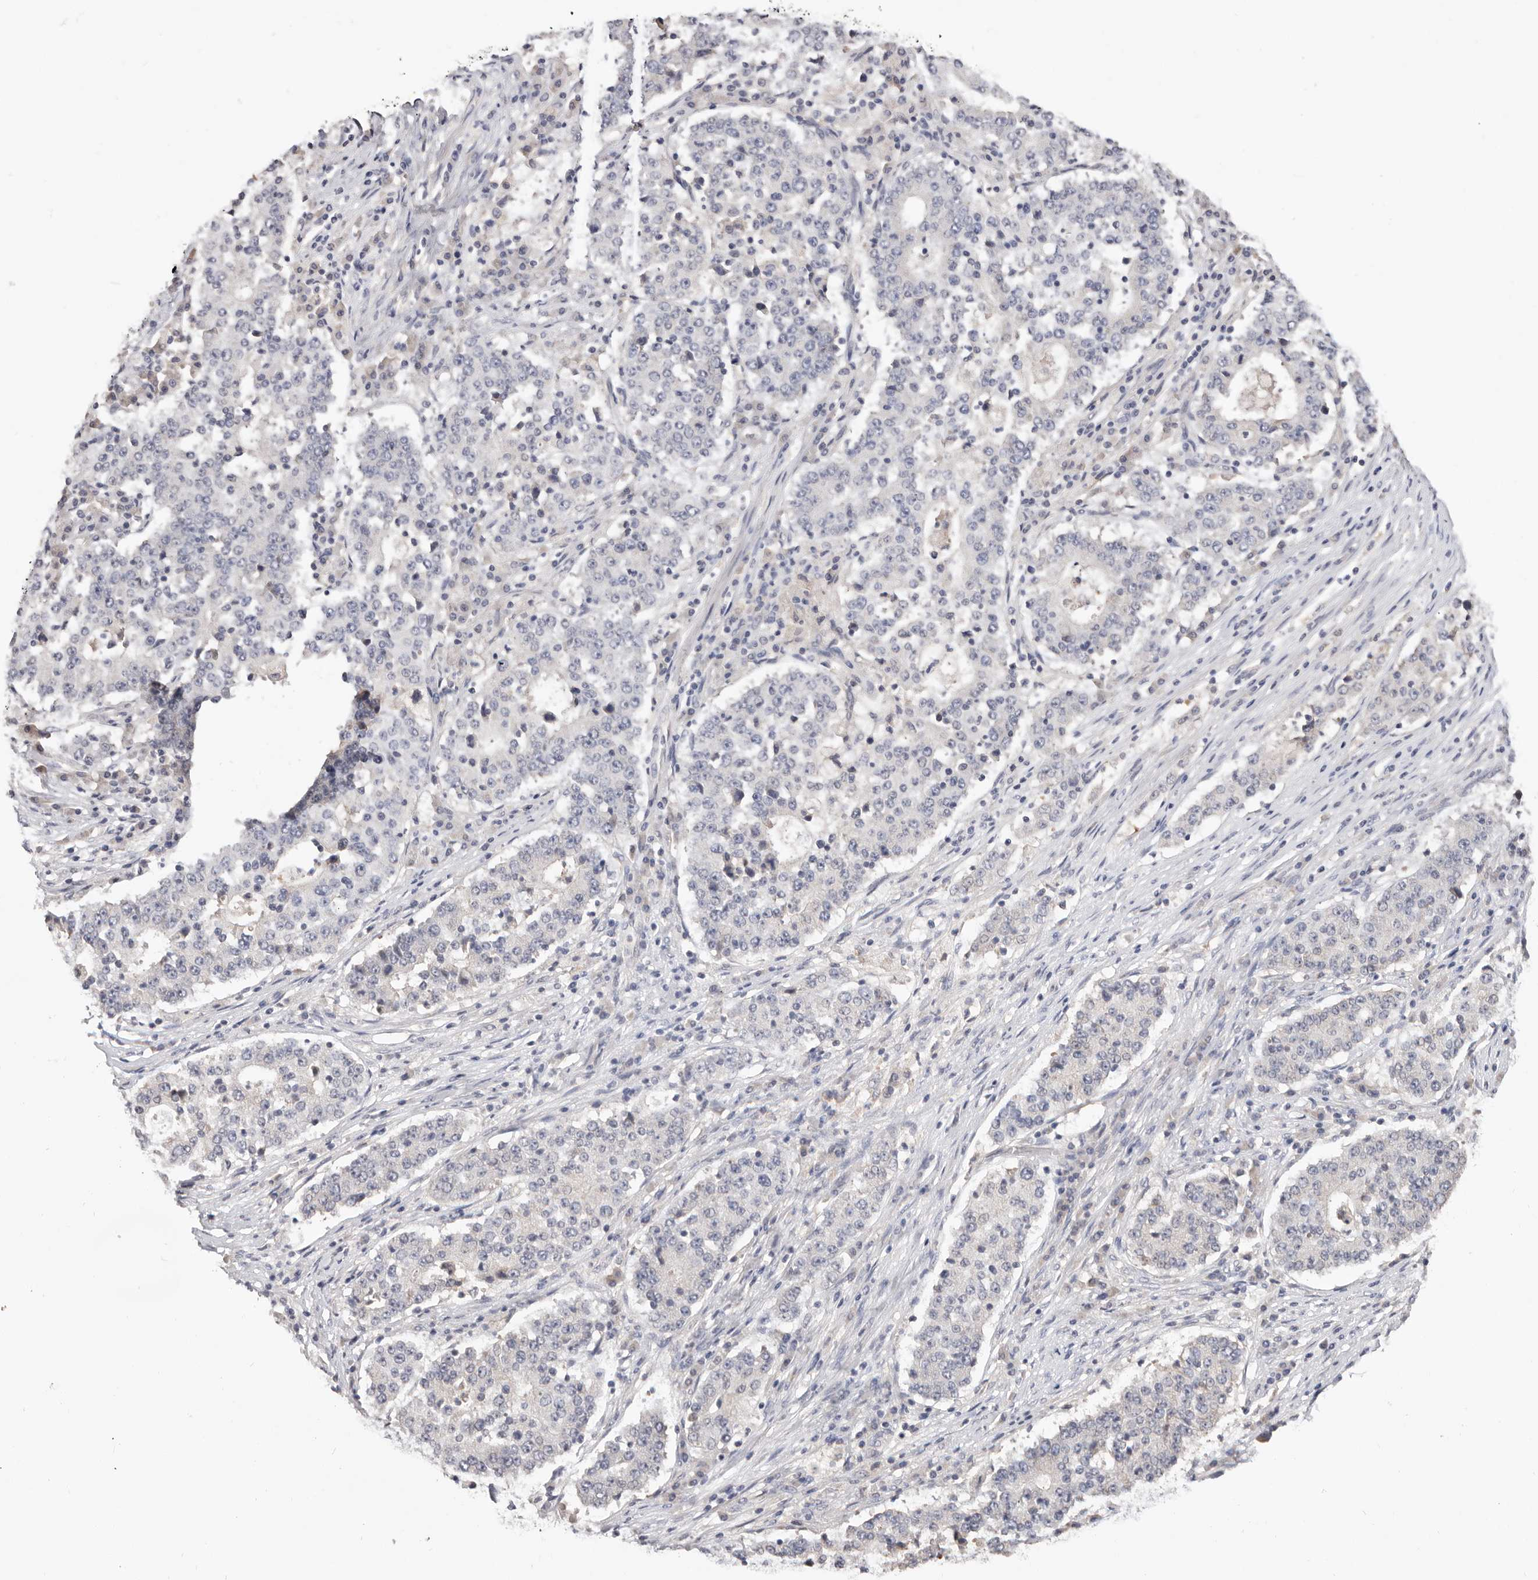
{"staining": {"intensity": "negative", "quantity": "none", "location": "none"}, "tissue": "stomach cancer", "cell_type": "Tumor cells", "image_type": "cancer", "snomed": [{"axis": "morphology", "description": "Adenocarcinoma, NOS"}, {"axis": "topography", "description": "Stomach"}], "caption": "The micrograph demonstrates no significant positivity in tumor cells of stomach cancer.", "gene": "DOP1A", "patient": {"sex": "male", "age": 59}}